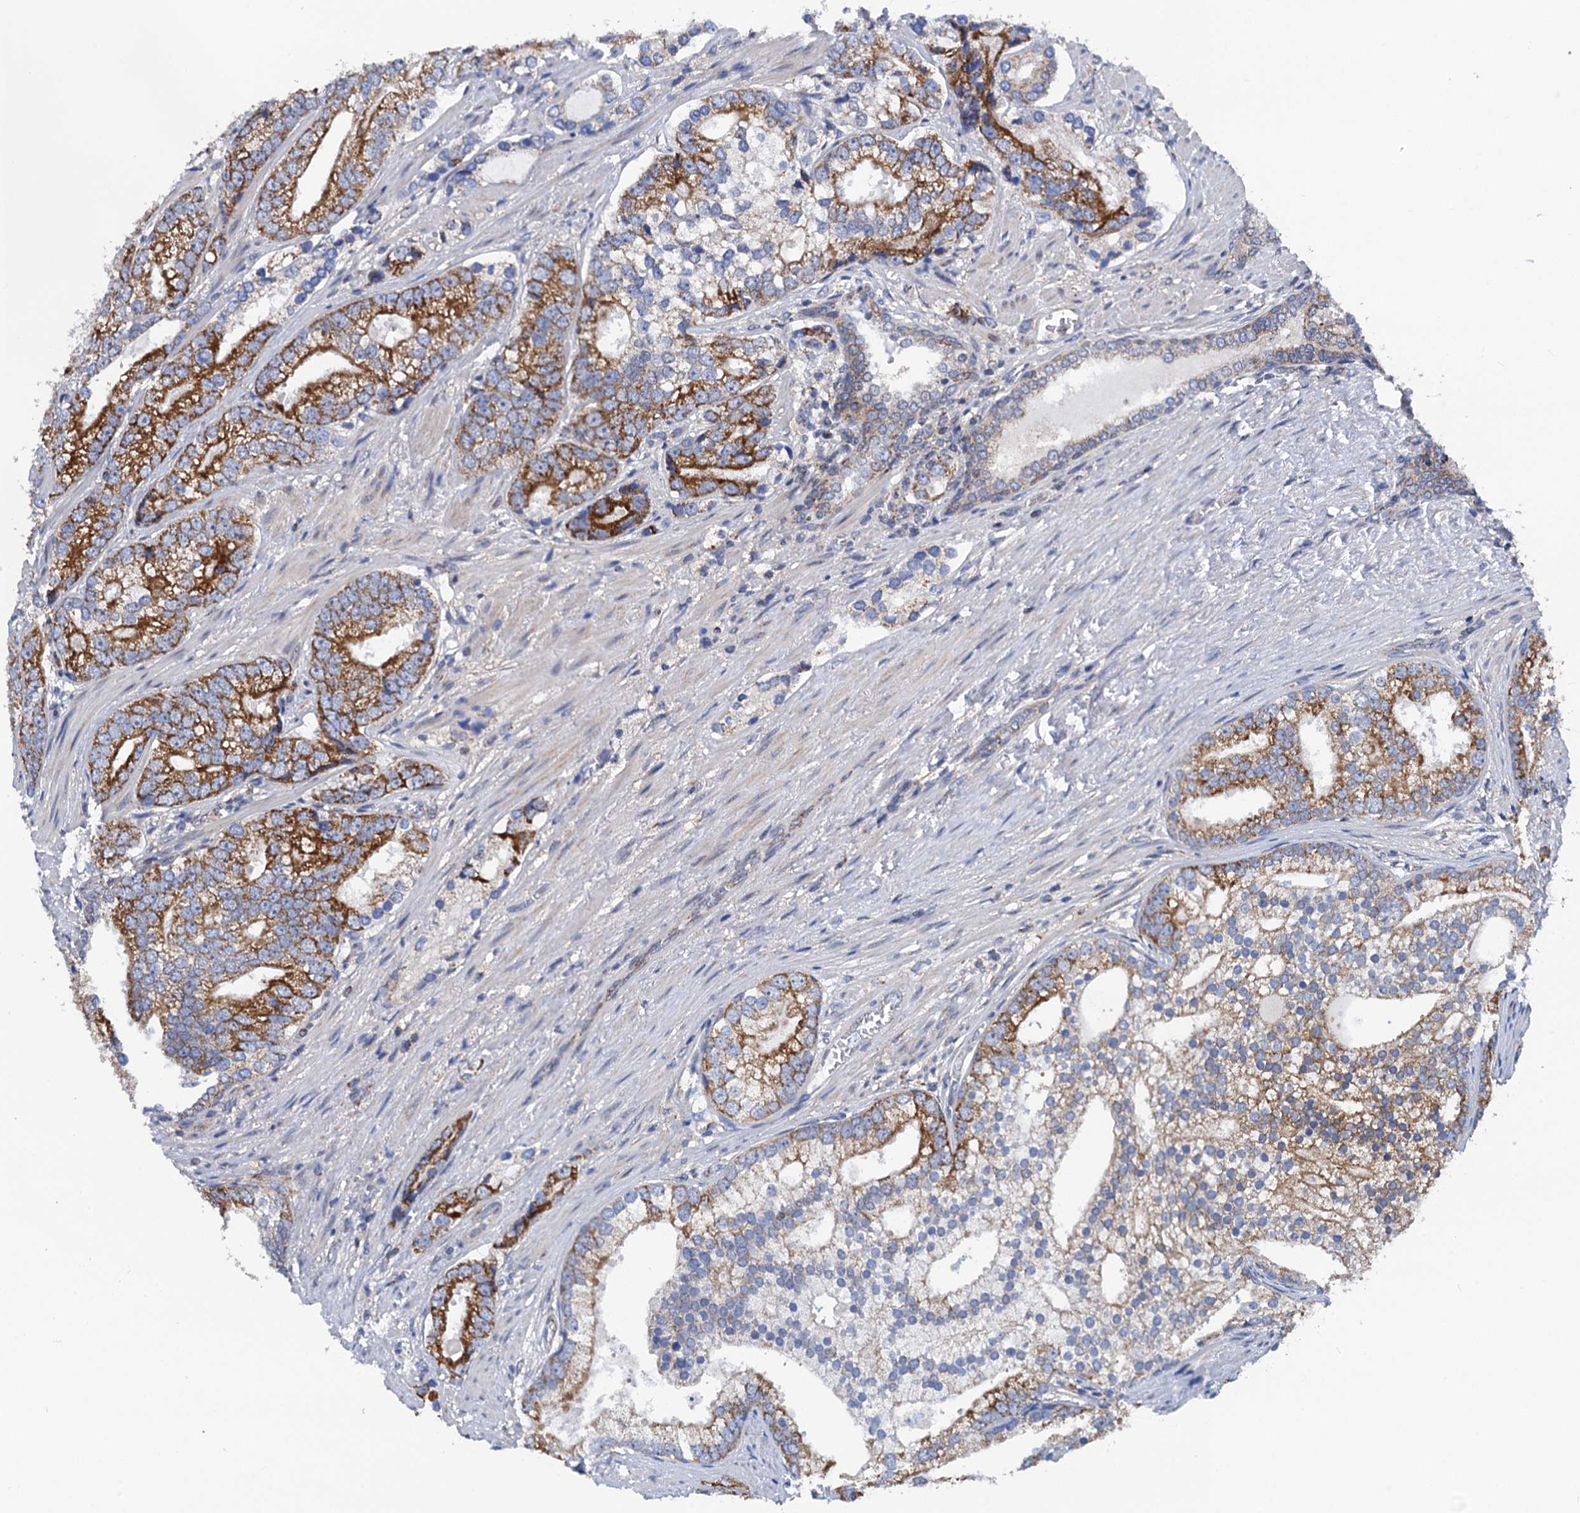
{"staining": {"intensity": "strong", "quantity": "25%-75%", "location": "cytoplasmic/membranous"}, "tissue": "prostate cancer", "cell_type": "Tumor cells", "image_type": "cancer", "snomed": [{"axis": "morphology", "description": "Adenocarcinoma, High grade"}, {"axis": "topography", "description": "Prostate"}], "caption": "A brown stain shows strong cytoplasmic/membranous expression of a protein in high-grade adenocarcinoma (prostate) tumor cells. The protein of interest is stained brown, and the nuclei are stained in blue (DAB IHC with brightfield microscopy, high magnification).", "gene": "PTCD3", "patient": {"sex": "male", "age": 75}}